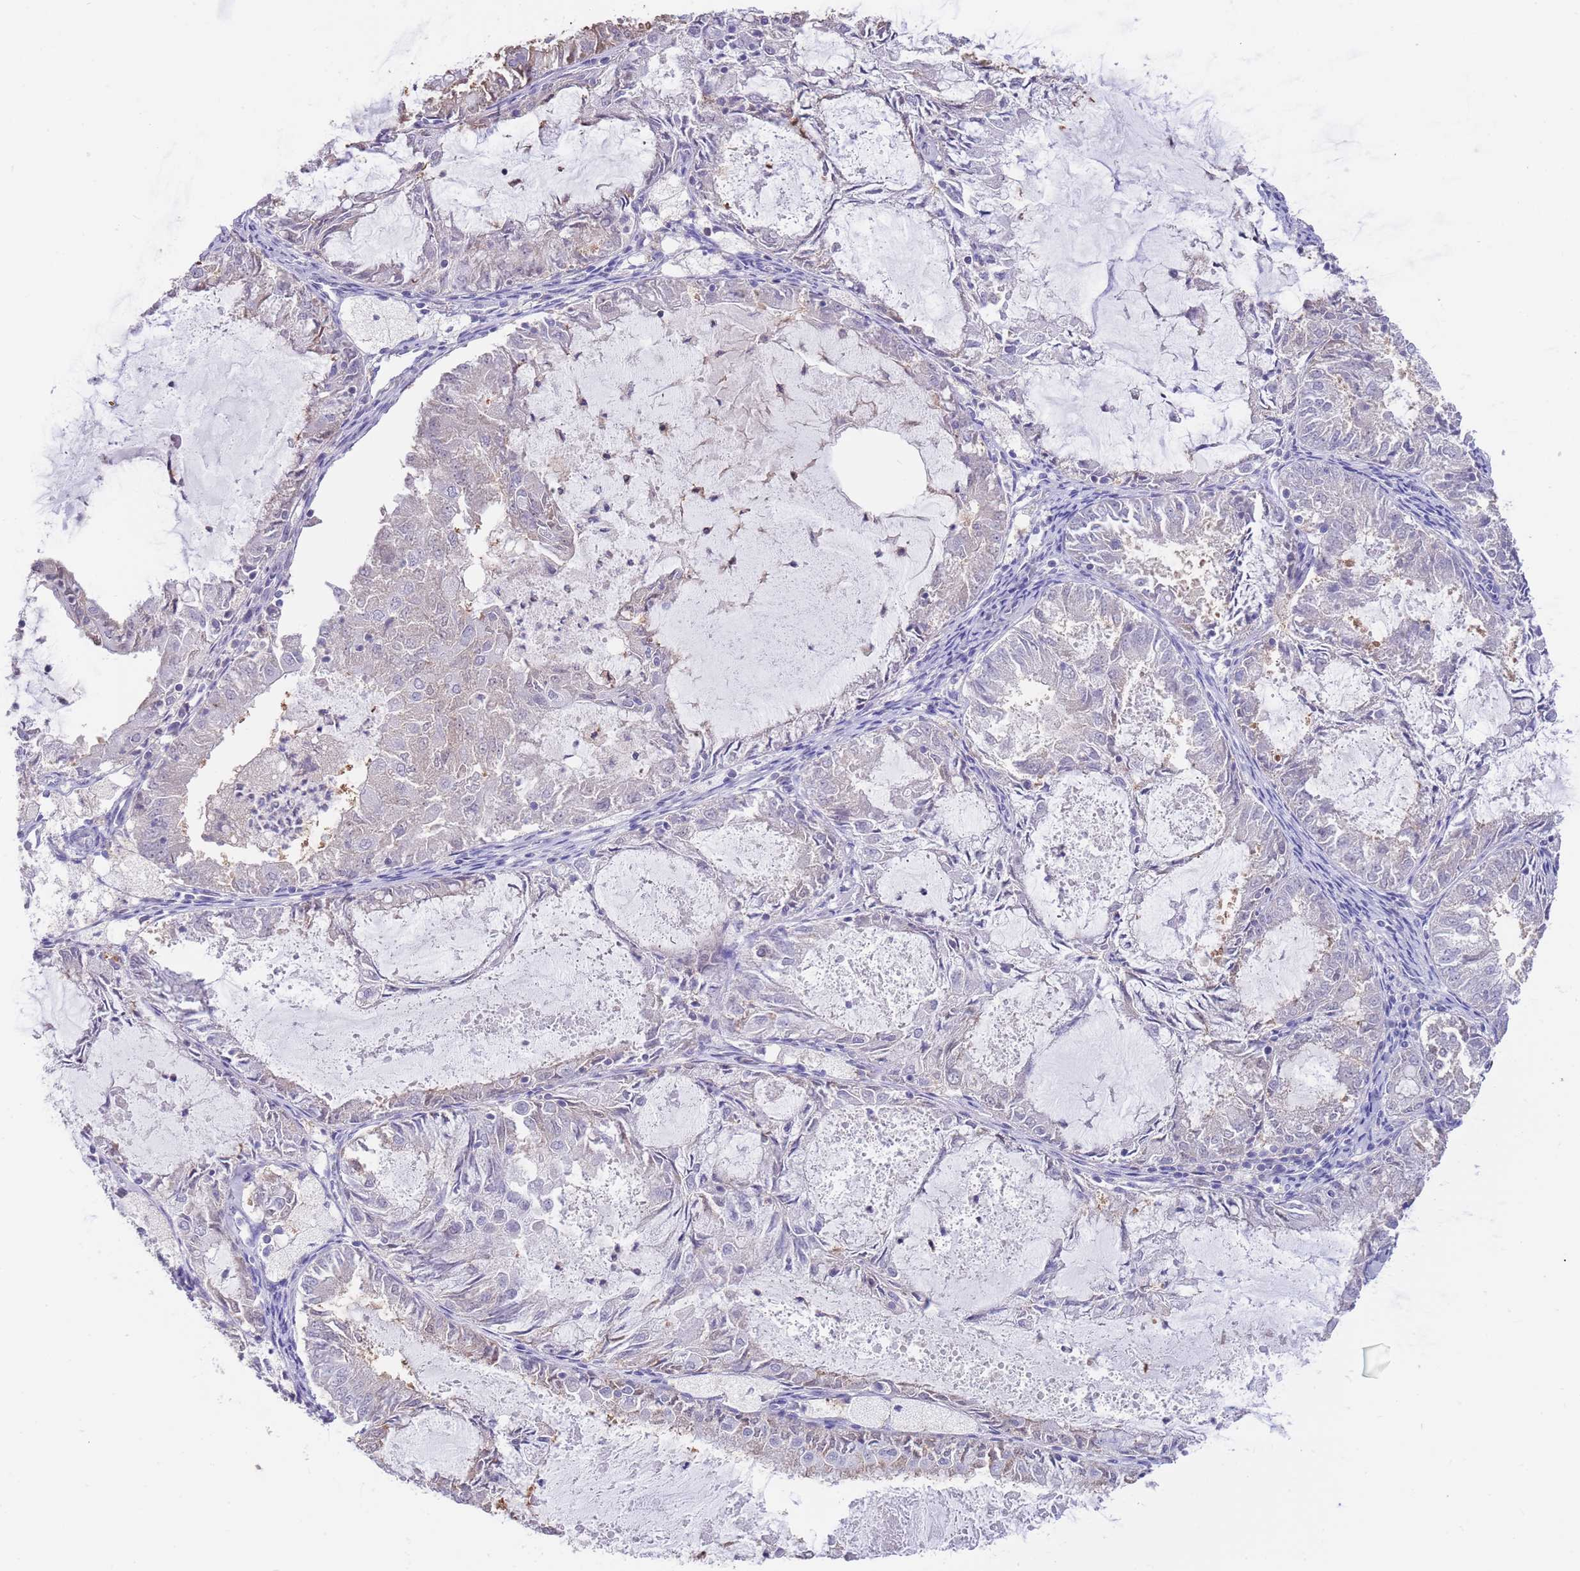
{"staining": {"intensity": "negative", "quantity": "none", "location": "none"}, "tissue": "endometrial cancer", "cell_type": "Tumor cells", "image_type": "cancer", "snomed": [{"axis": "morphology", "description": "Adenocarcinoma, NOS"}, {"axis": "topography", "description": "Endometrium"}], "caption": "A high-resolution histopathology image shows IHC staining of endometrial cancer, which exhibits no significant staining in tumor cells.", "gene": "AP5S1", "patient": {"sex": "female", "age": 57}}